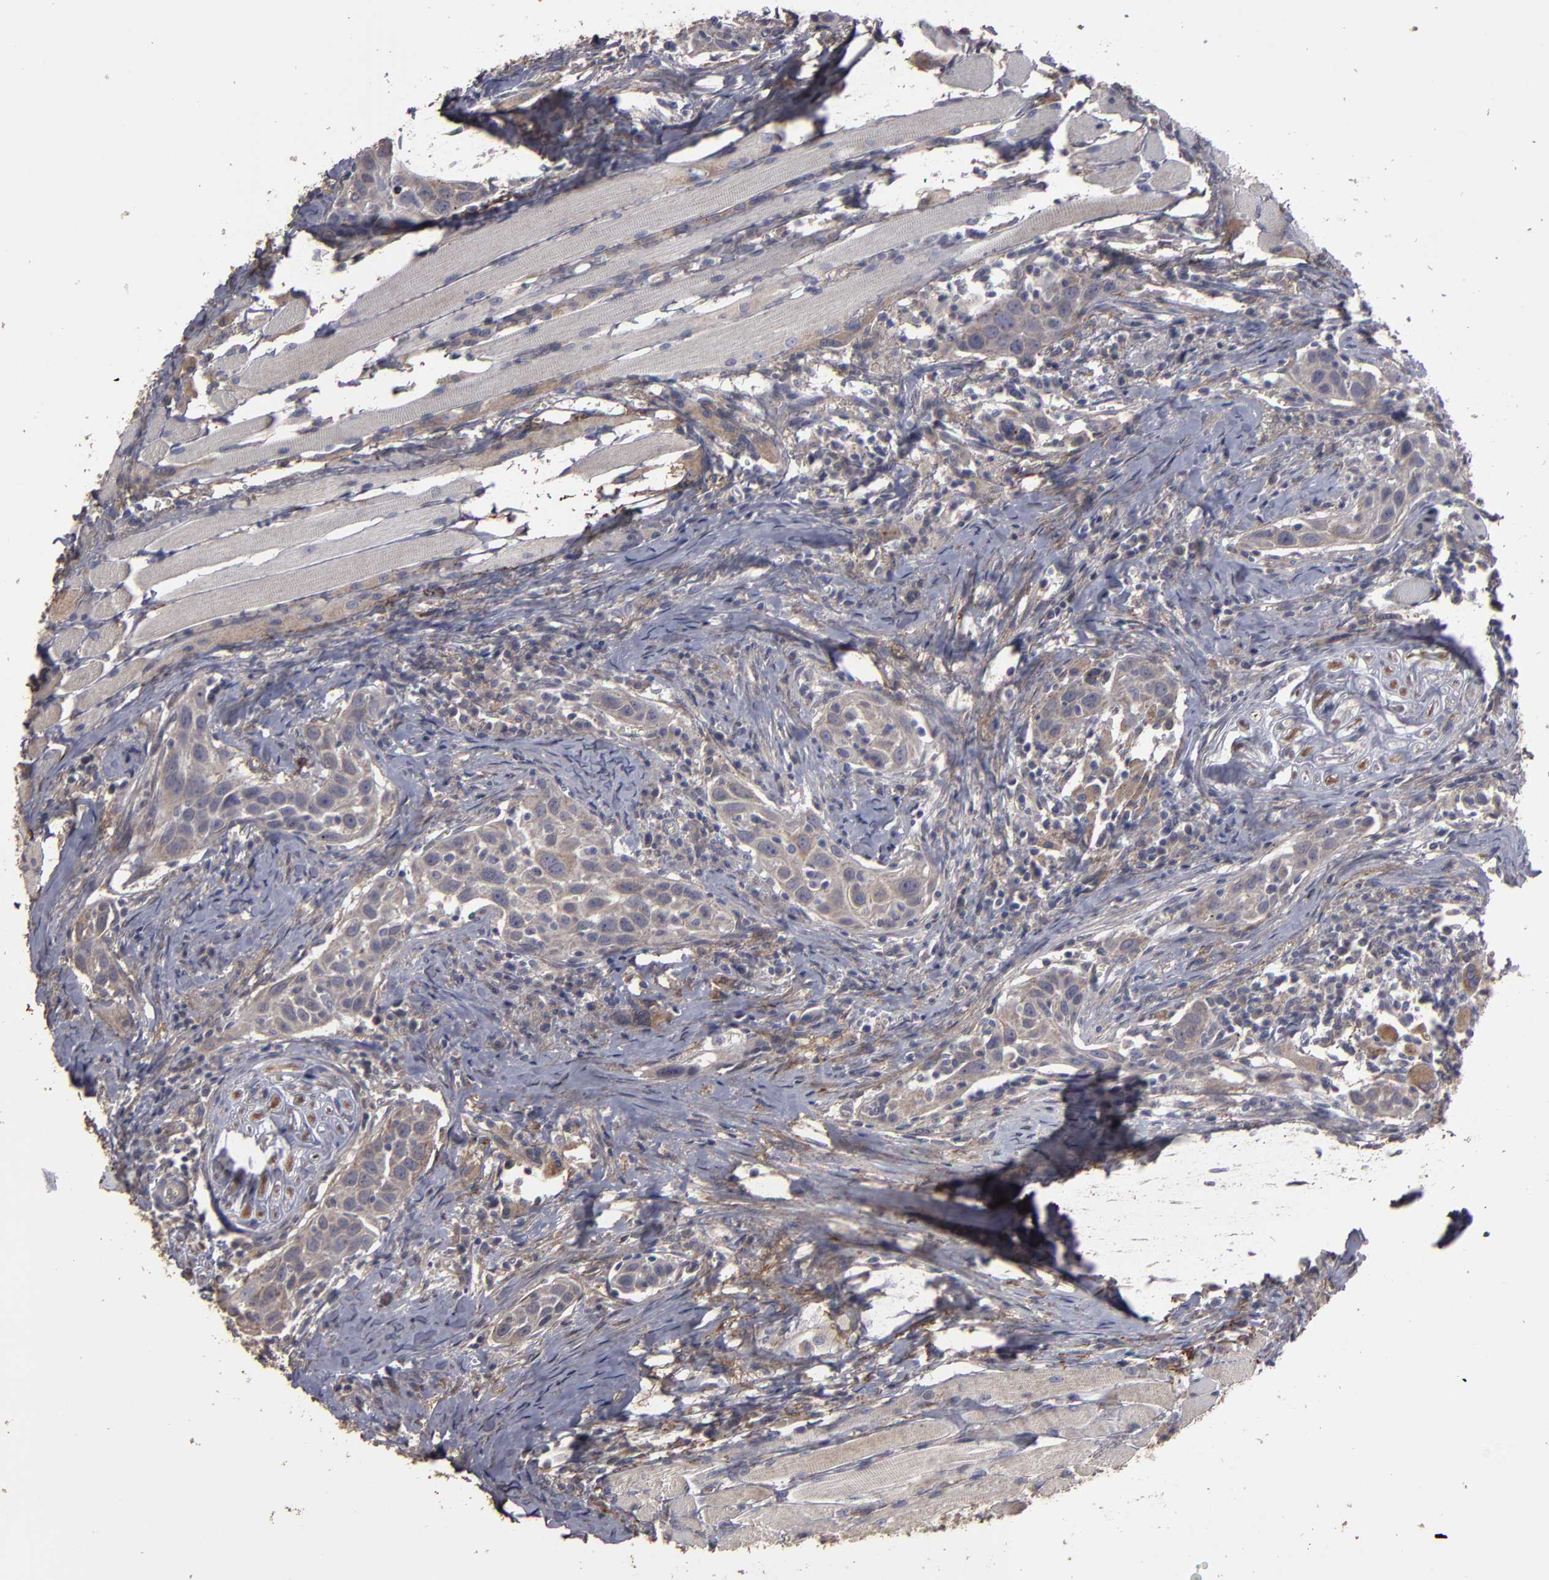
{"staining": {"intensity": "moderate", "quantity": ">75%", "location": "cytoplasmic/membranous"}, "tissue": "head and neck cancer", "cell_type": "Tumor cells", "image_type": "cancer", "snomed": [{"axis": "morphology", "description": "Squamous cell carcinoma, NOS"}, {"axis": "topography", "description": "Oral tissue"}, {"axis": "topography", "description": "Head-Neck"}], "caption": "Brown immunohistochemical staining in human head and neck squamous cell carcinoma exhibits moderate cytoplasmic/membranous expression in about >75% of tumor cells.", "gene": "CD55", "patient": {"sex": "female", "age": 50}}